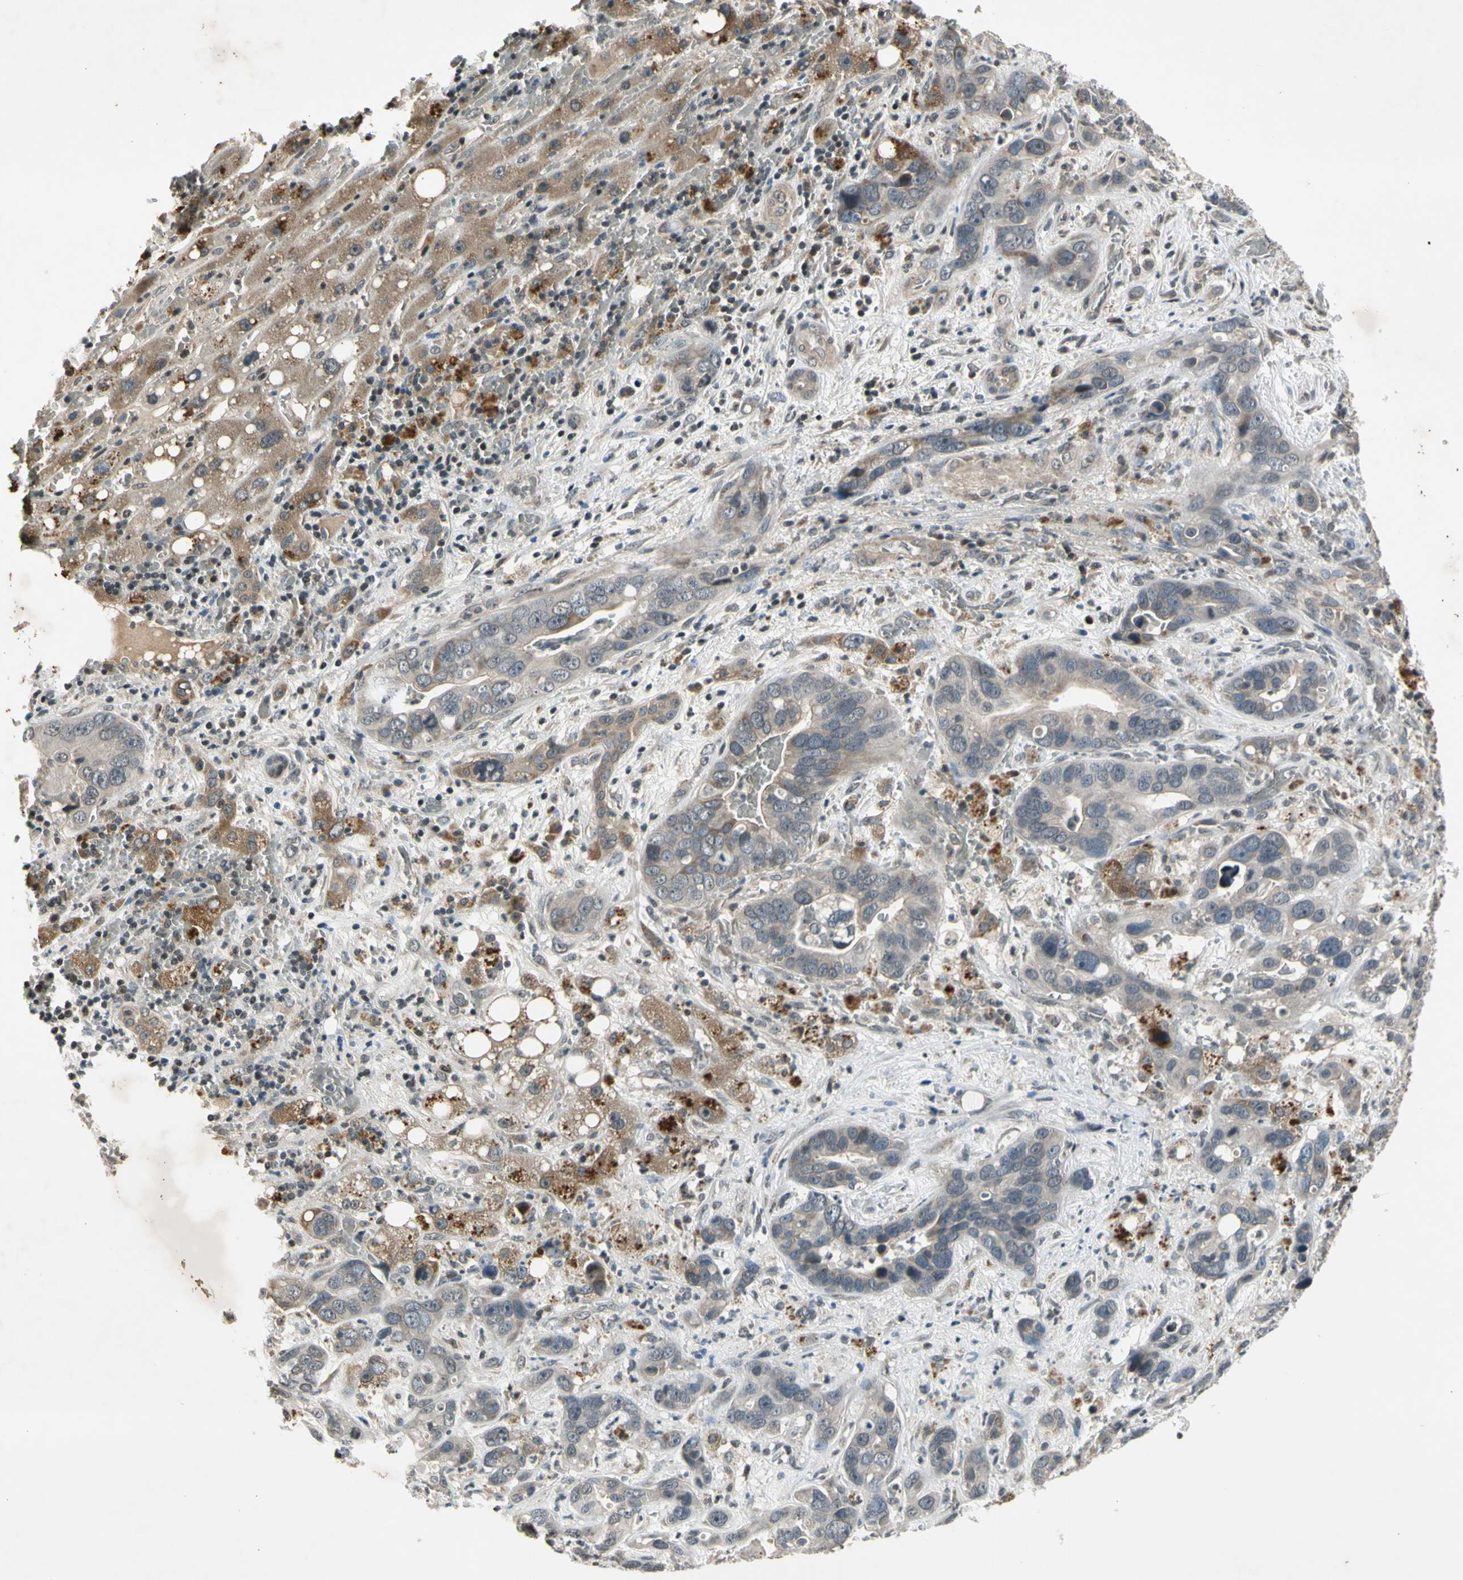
{"staining": {"intensity": "weak", "quantity": "<25%", "location": "cytoplasmic/membranous"}, "tissue": "liver cancer", "cell_type": "Tumor cells", "image_type": "cancer", "snomed": [{"axis": "morphology", "description": "Cholangiocarcinoma"}, {"axis": "topography", "description": "Liver"}], "caption": "Immunohistochemical staining of liver cancer (cholangiocarcinoma) exhibits no significant positivity in tumor cells.", "gene": "EFNB2", "patient": {"sex": "female", "age": 65}}